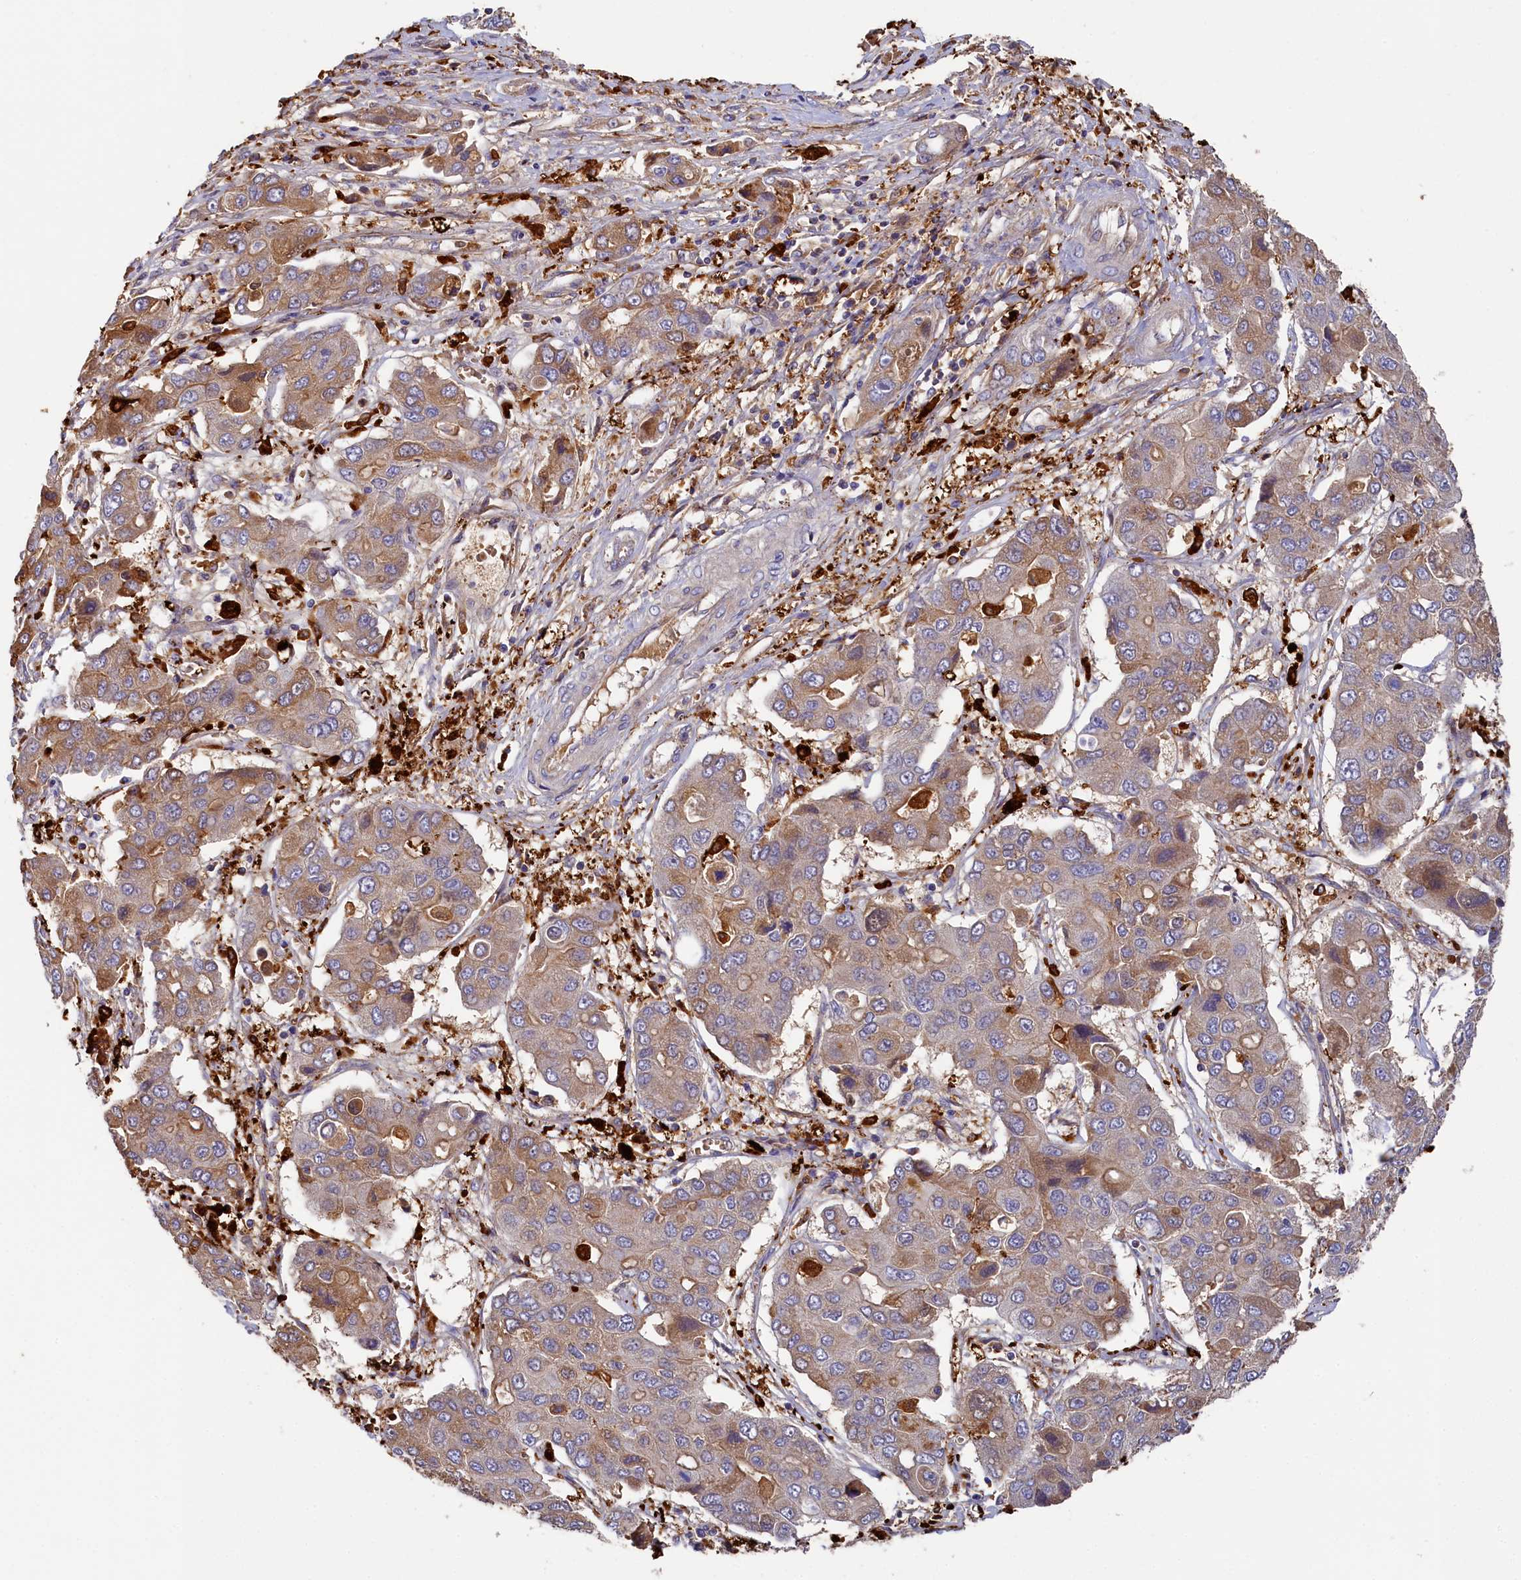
{"staining": {"intensity": "weak", "quantity": ">75%", "location": "cytoplasmic/membranous"}, "tissue": "liver cancer", "cell_type": "Tumor cells", "image_type": "cancer", "snomed": [{"axis": "morphology", "description": "Cholangiocarcinoma"}, {"axis": "topography", "description": "Liver"}], "caption": "Immunohistochemistry (IHC) photomicrograph of liver cancer (cholangiocarcinoma) stained for a protein (brown), which shows low levels of weak cytoplasmic/membranous positivity in about >75% of tumor cells.", "gene": "SEC31B", "patient": {"sex": "male", "age": 67}}